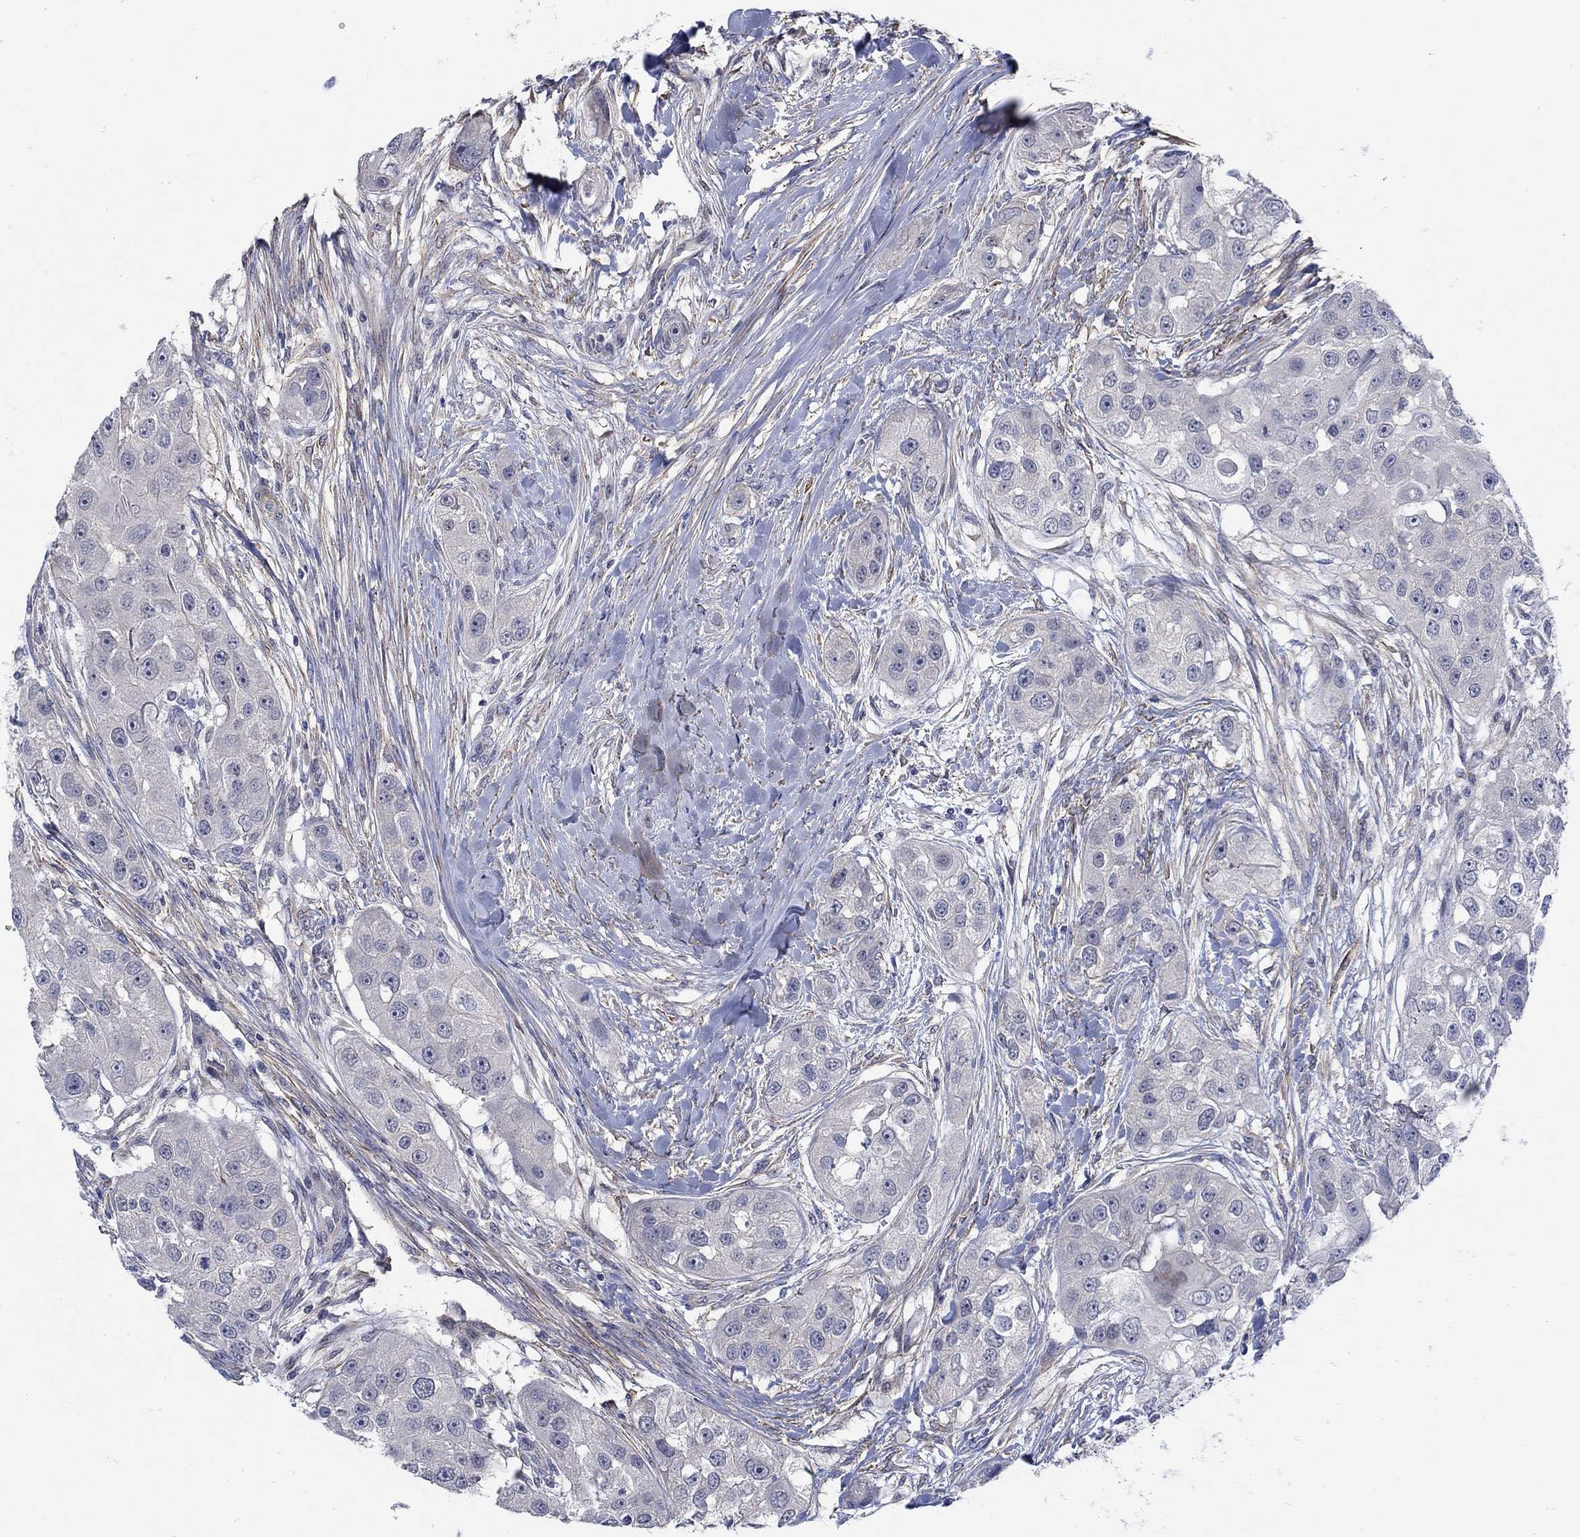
{"staining": {"intensity": "weak", "quantity": "<25%", "location": "cytoplasmic/membranous"}, "tissue": "head and neck cancer", "cell_type": "Tumor cells", "image_type": "cancer", "snomed": [{"axis": "morphology", "description": "Normal tissue, NOS"}, {"axis": "morphology", "description": "Squamous cell carcinoma, NOS"}, {"axis": "topography", "description": "Skeletal muscle"}, {"axis": "topography", "description": "Head-Neck"}], "caption": "The immunohistochemistry (IHC) micrograph has no significant staining in tumor cells of squamous cell carcinoma (head and neck) tissue.", "gene": "SCN7A", "patient": {"sex": "male", "age": 51}}